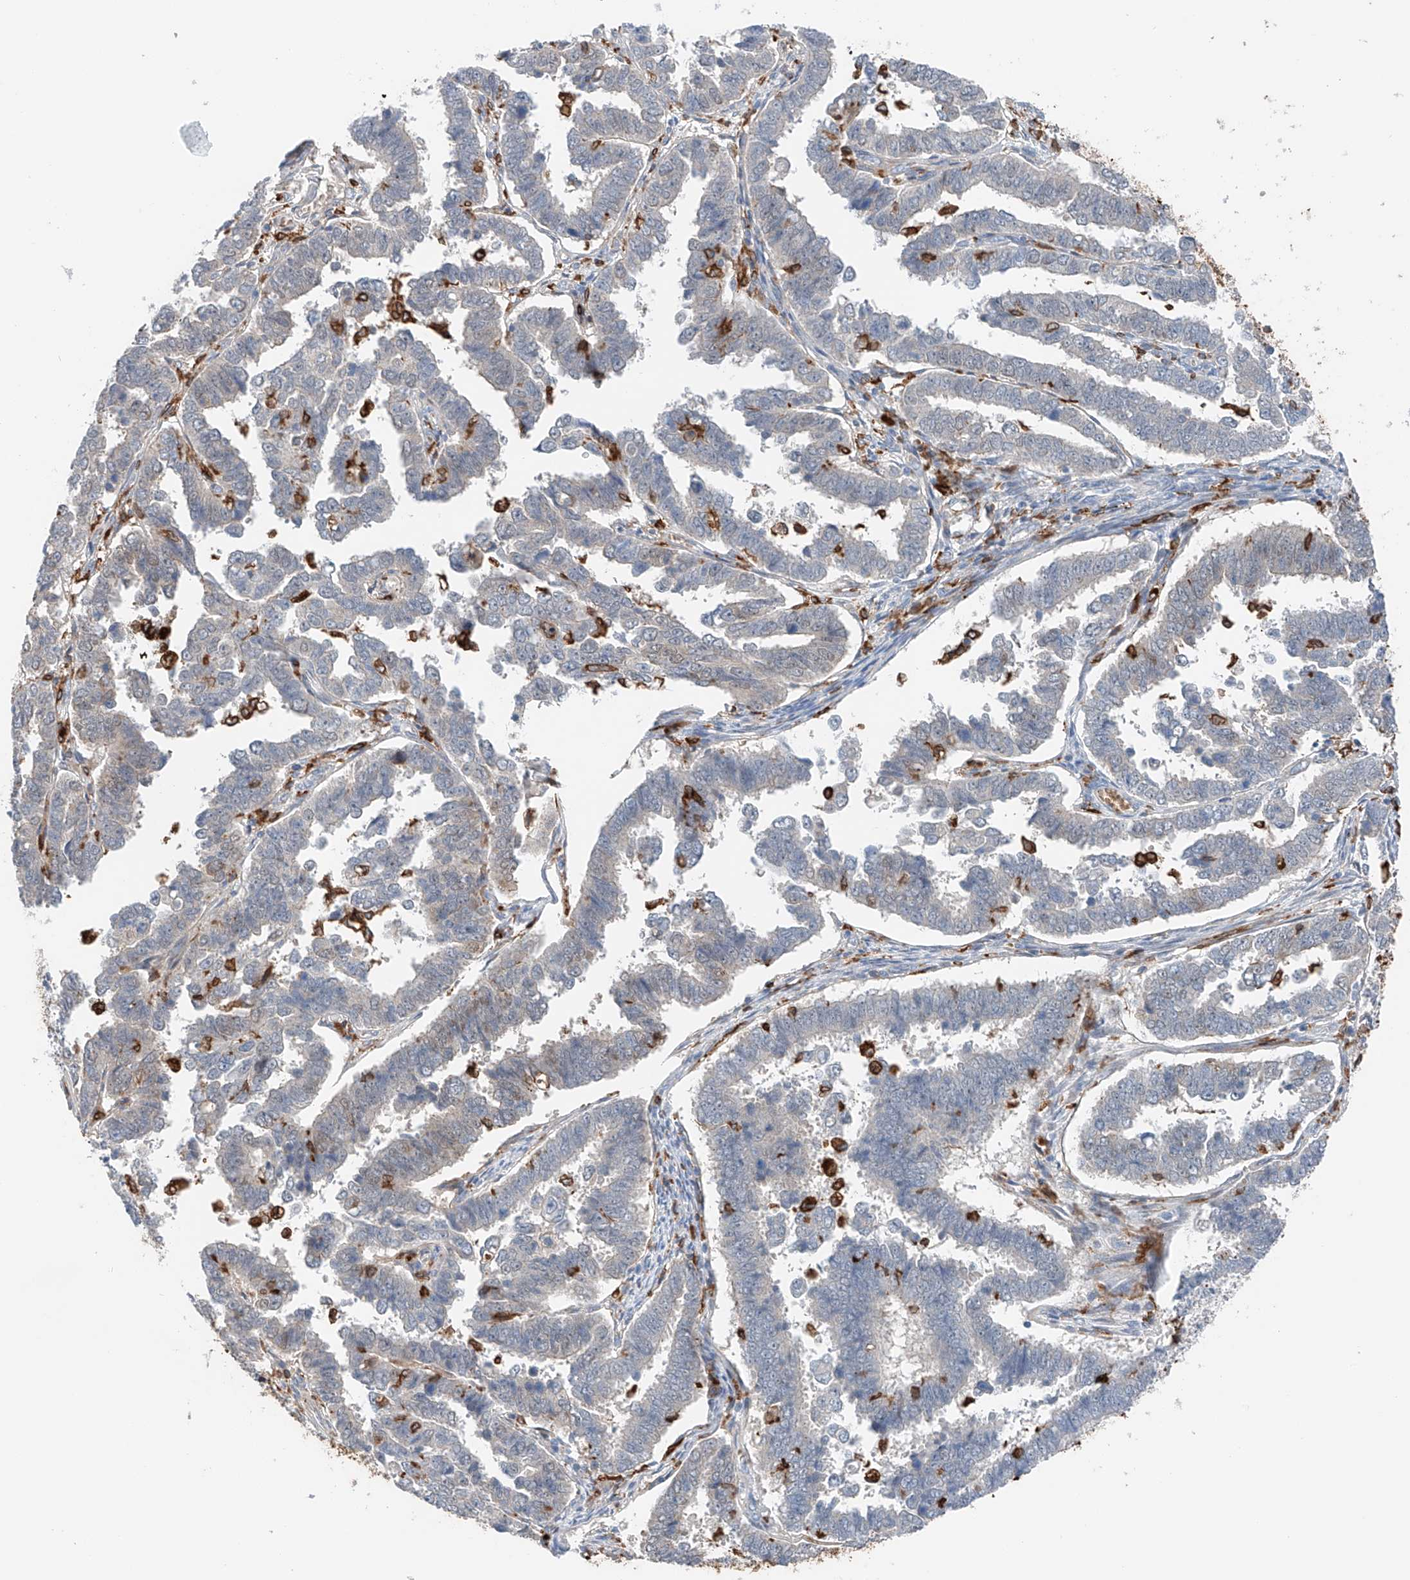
{"staining": {"intensity": "negative", "quantity": "none", "location": "none"}, "tissue": "endometrial cancer", "cell_type": "Tumor cells", "image_type": "cancer", "snomed": [{"axis": "morphology", "description": "Adenocarcinoma, NOS"}, {"axis": "topography", "description": "Endometrium"}], "caption": "Immunohistochemistry (IHC) of endometrial cancer (adenocarcinoma) exhibits no positivity in tumor cells.", "gene": "TBXAS1", "patient": {"sex": "female", "age": 75}}